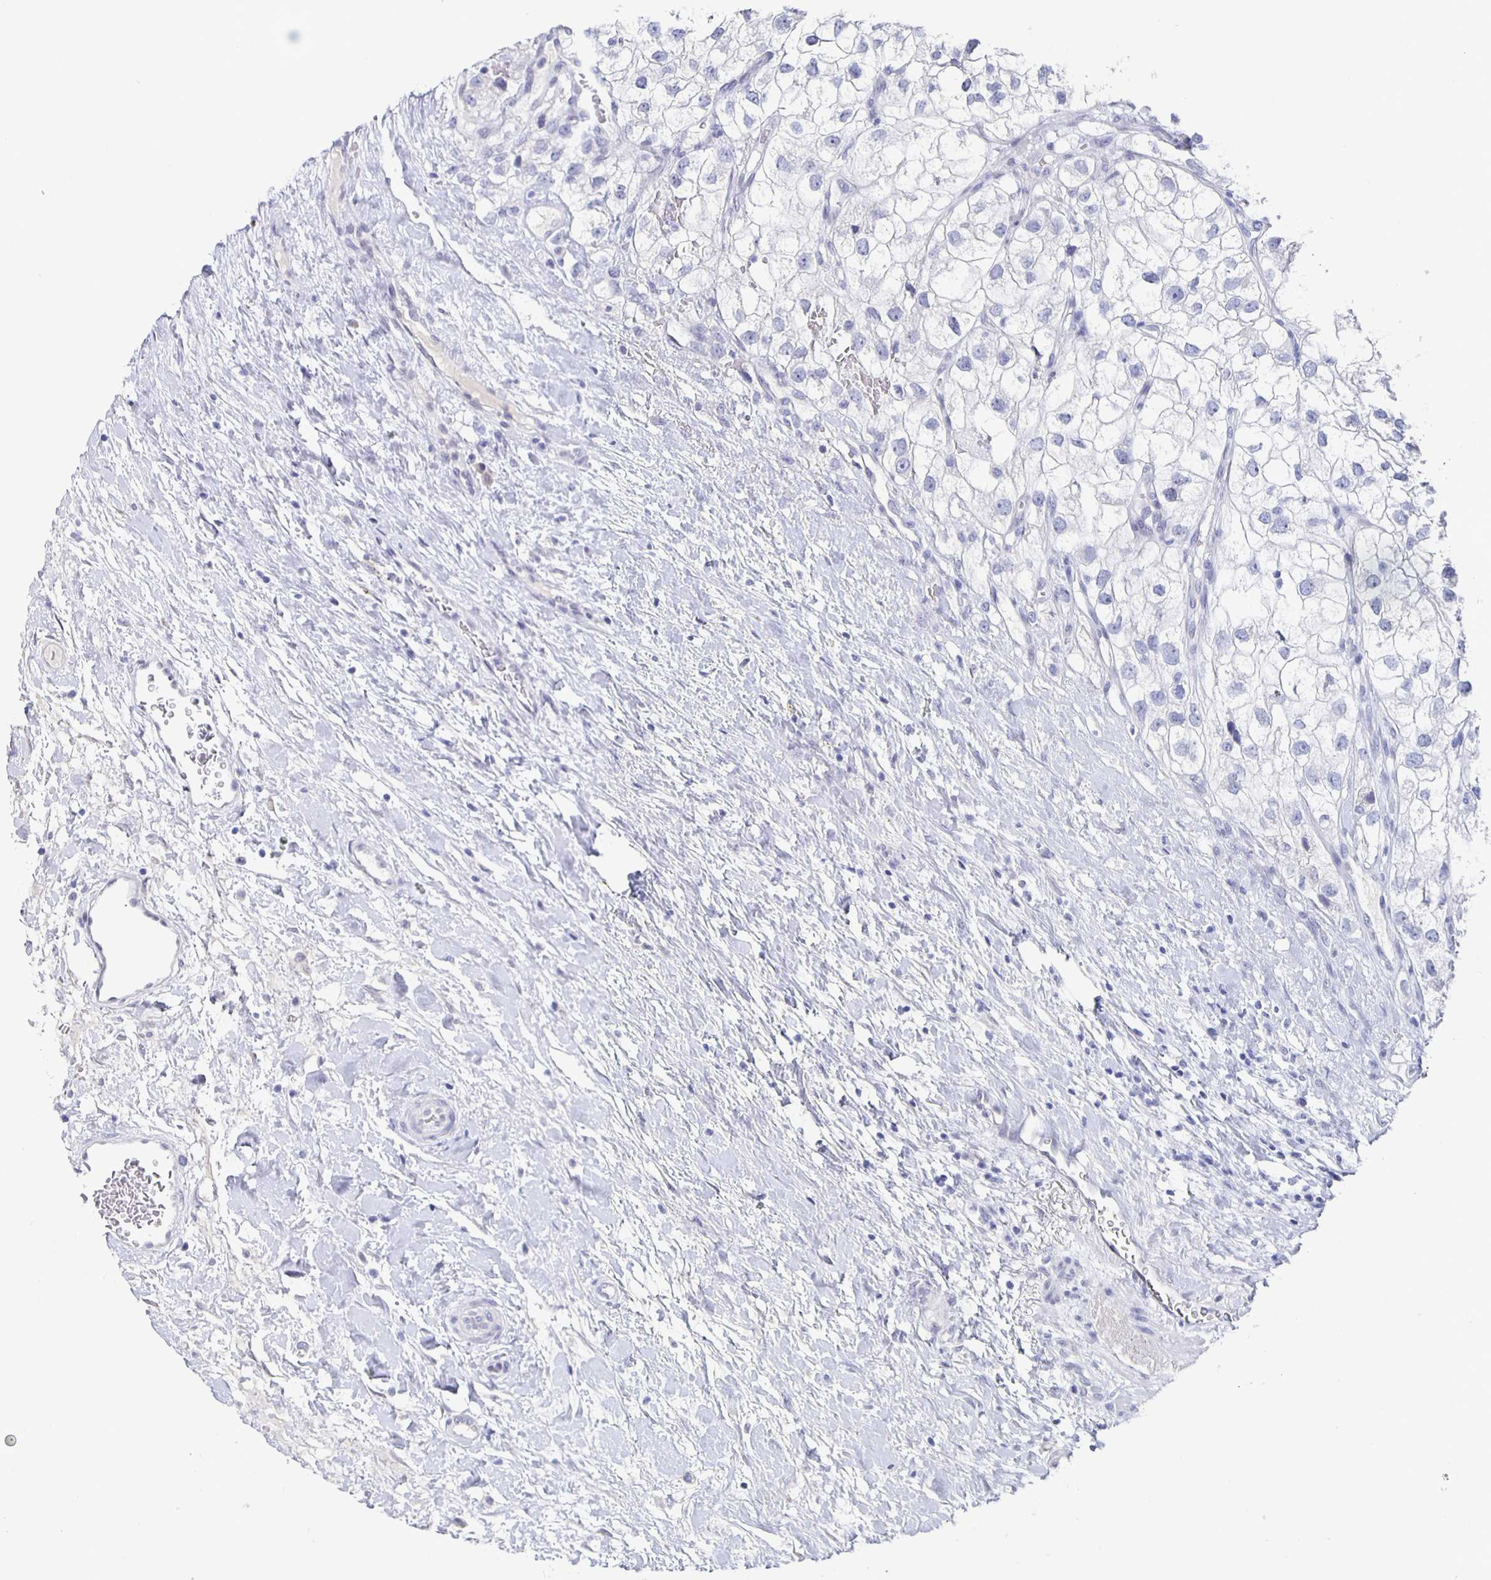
{"staining": {"intensity": "negative", "quantity": "none", "location": "none"}, "tissue": "renal cancer", "cell_type": "Tumor cells", "image_type": "cancer", "snomed": [{"axis": "morphology", "description": "Adenocarcinoma, NOS"}, {"axis": "topography", "description": "Kidney"}], "caption": "Immunohistochemistry (IHC) of human renal adenocarcinoma reveals no positivity in tumor cells.", "gene": "CCDC17", "patient": {"sex": "male", "age": 59}}